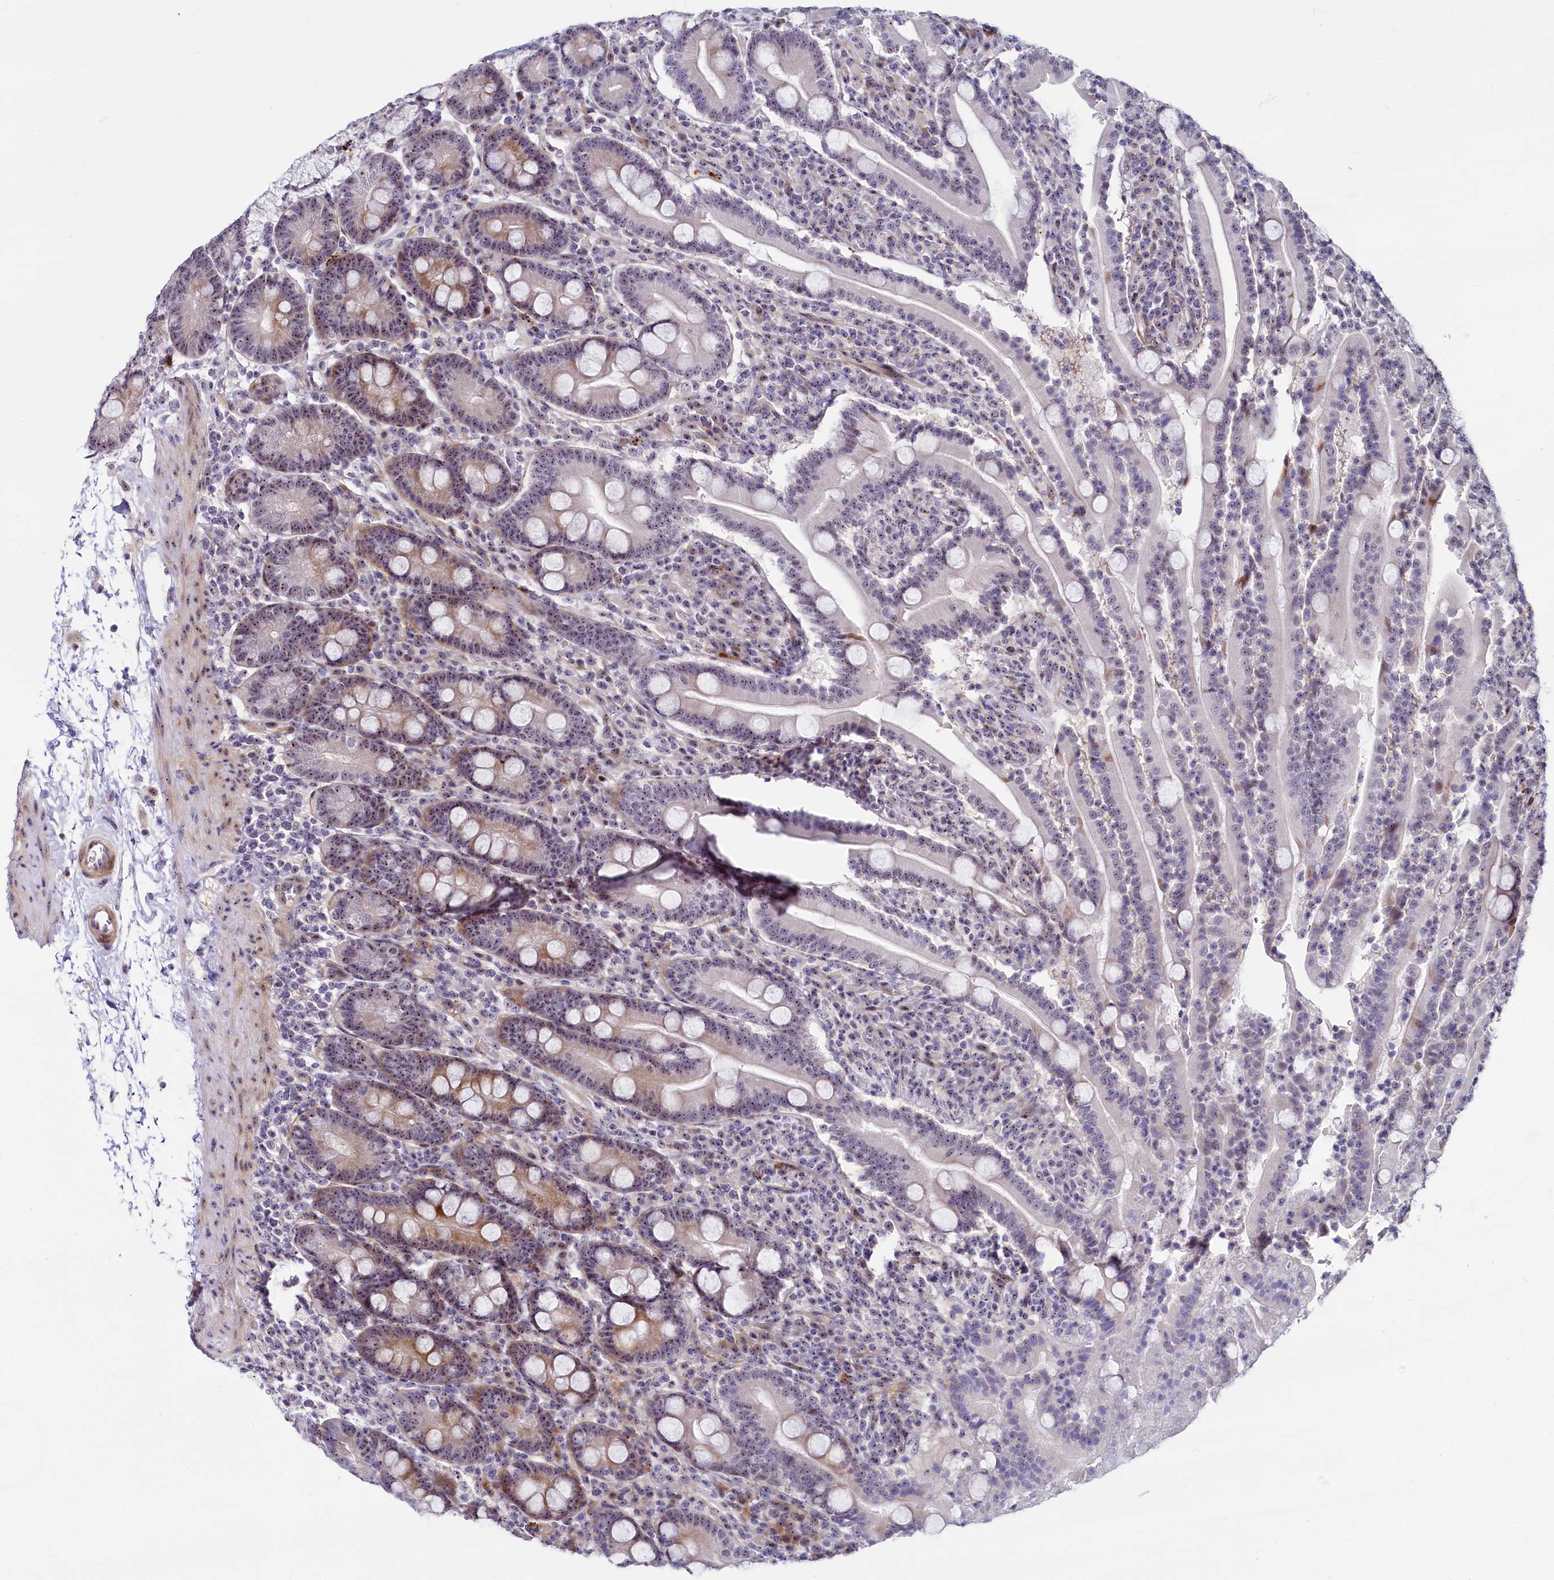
{"staining": {"intensity": "moderate", "quantity": "25%-75%", "location": "cytoplasmic/membranous,nuclear"}, "tissue": "duodenum", "cell_type": "Glandular cells", "image_type": "normal", "snomed": [{"axis": "morphology", "description": "Normal tissue, NOS"}, {"axis": "topography", "description": "Duodenum"}], "caption": "High-magnification brightfield microscopy of unremarkable duodenum stained with DAB (brown) and counterstained with hematoxylin (blue). glandular cells exhibit moderate cytoplasmic/membranous,nuclear positivity is appreciated in about25%-75% of cells.", "gene": "TCOF1", "patient": {"sex": "male", "age": 35}}